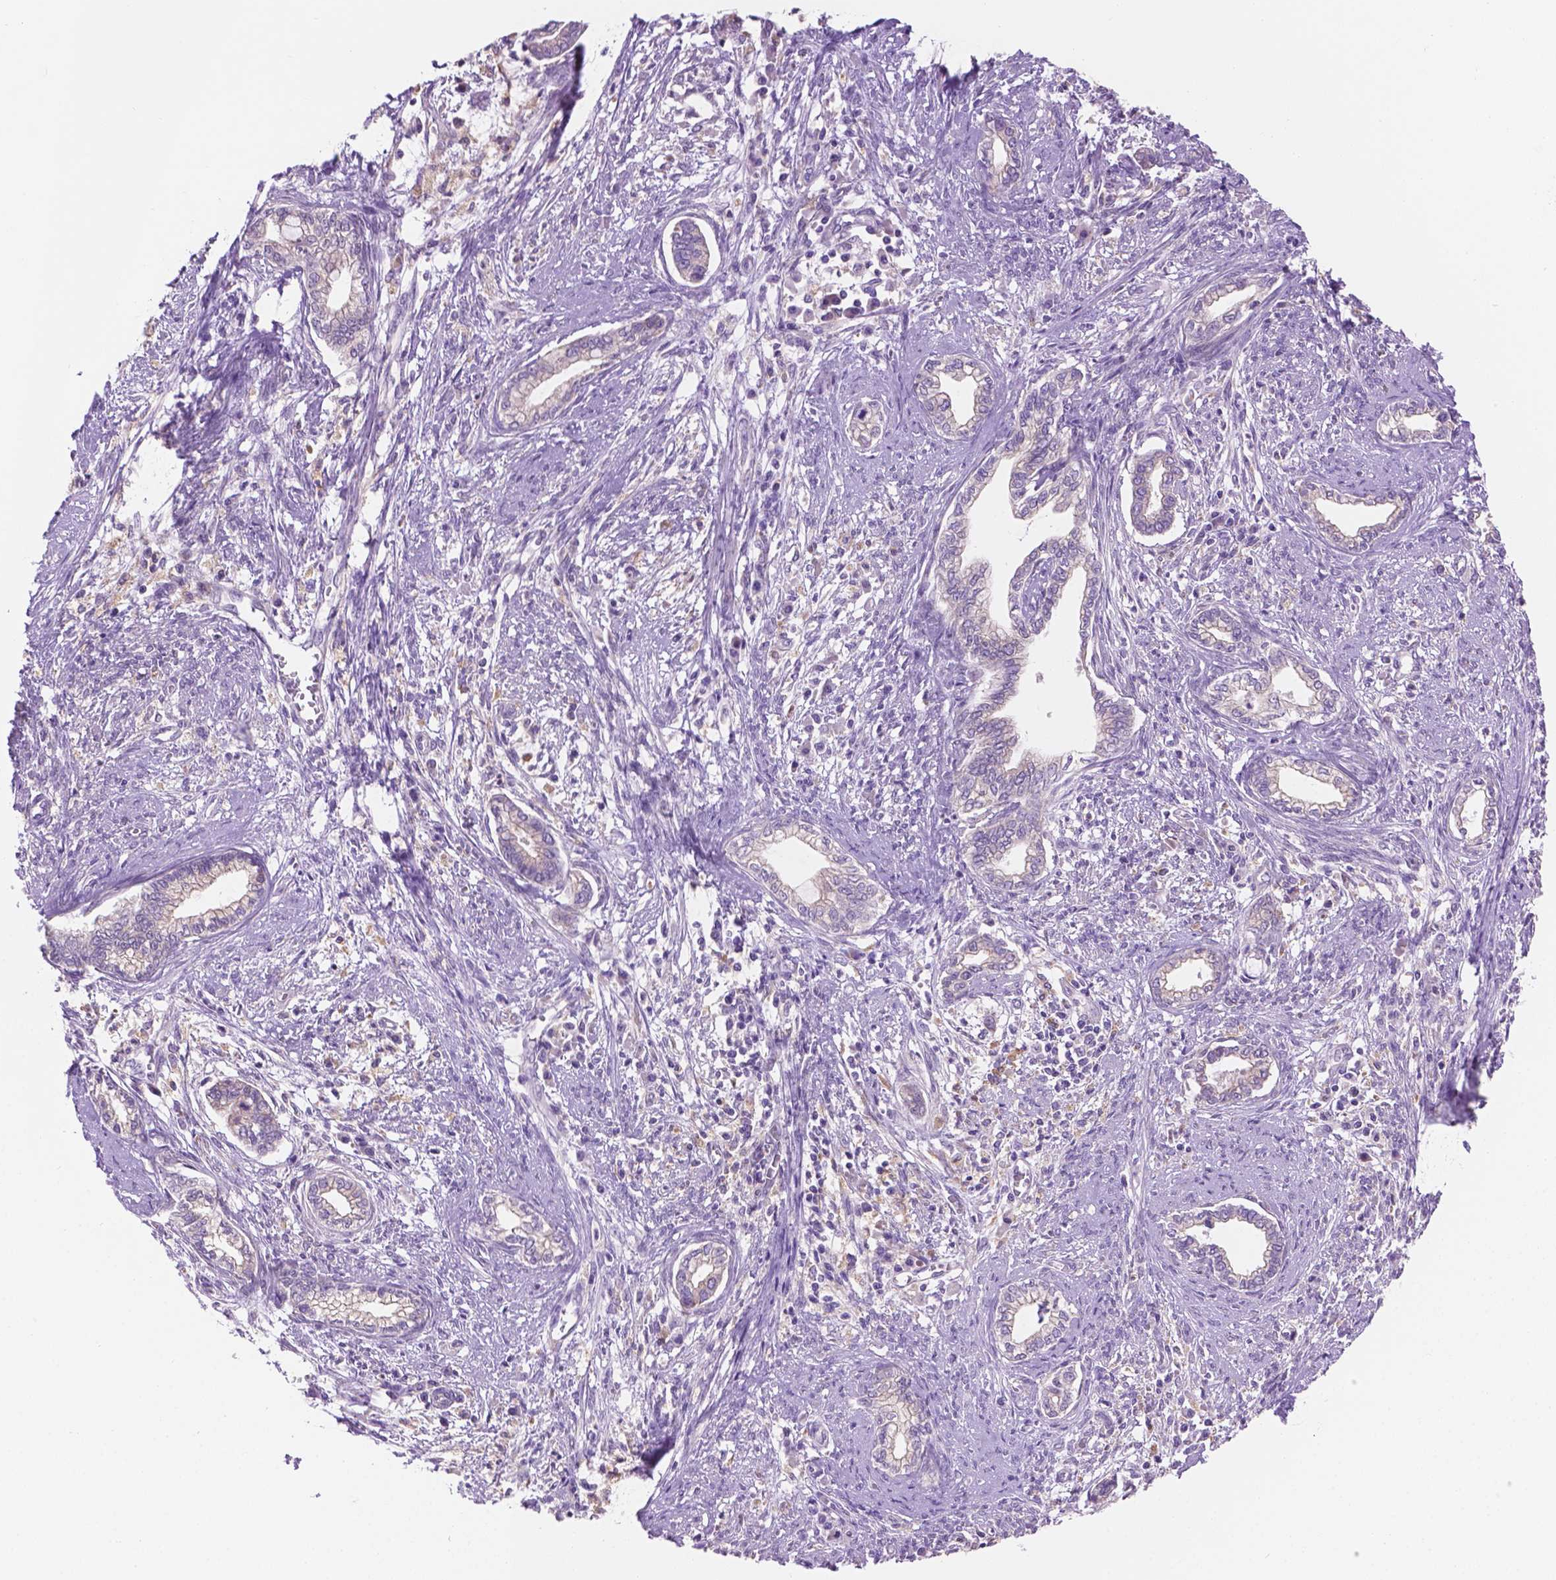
{"staining": {"intensity": "negative", "quantity": "none", "location": "none"}, "tissue": "cervical cancer", "cell_type": "Tumor cells", "image_type": "cancer", "snomed": [{"axis": "morphology", "description": "Adenocarcinoma, NOS"}, {"axis": "topography", "description": "Cervix"}], "caption": "DAB (3,3'-diaminobenzidine) immunohistochemical staining of human cervical adenocarcinoma exhibits no significant positivity in tumor cells.", "gene": "CDH7", "patient": {"sex": "female", "age": 62}}